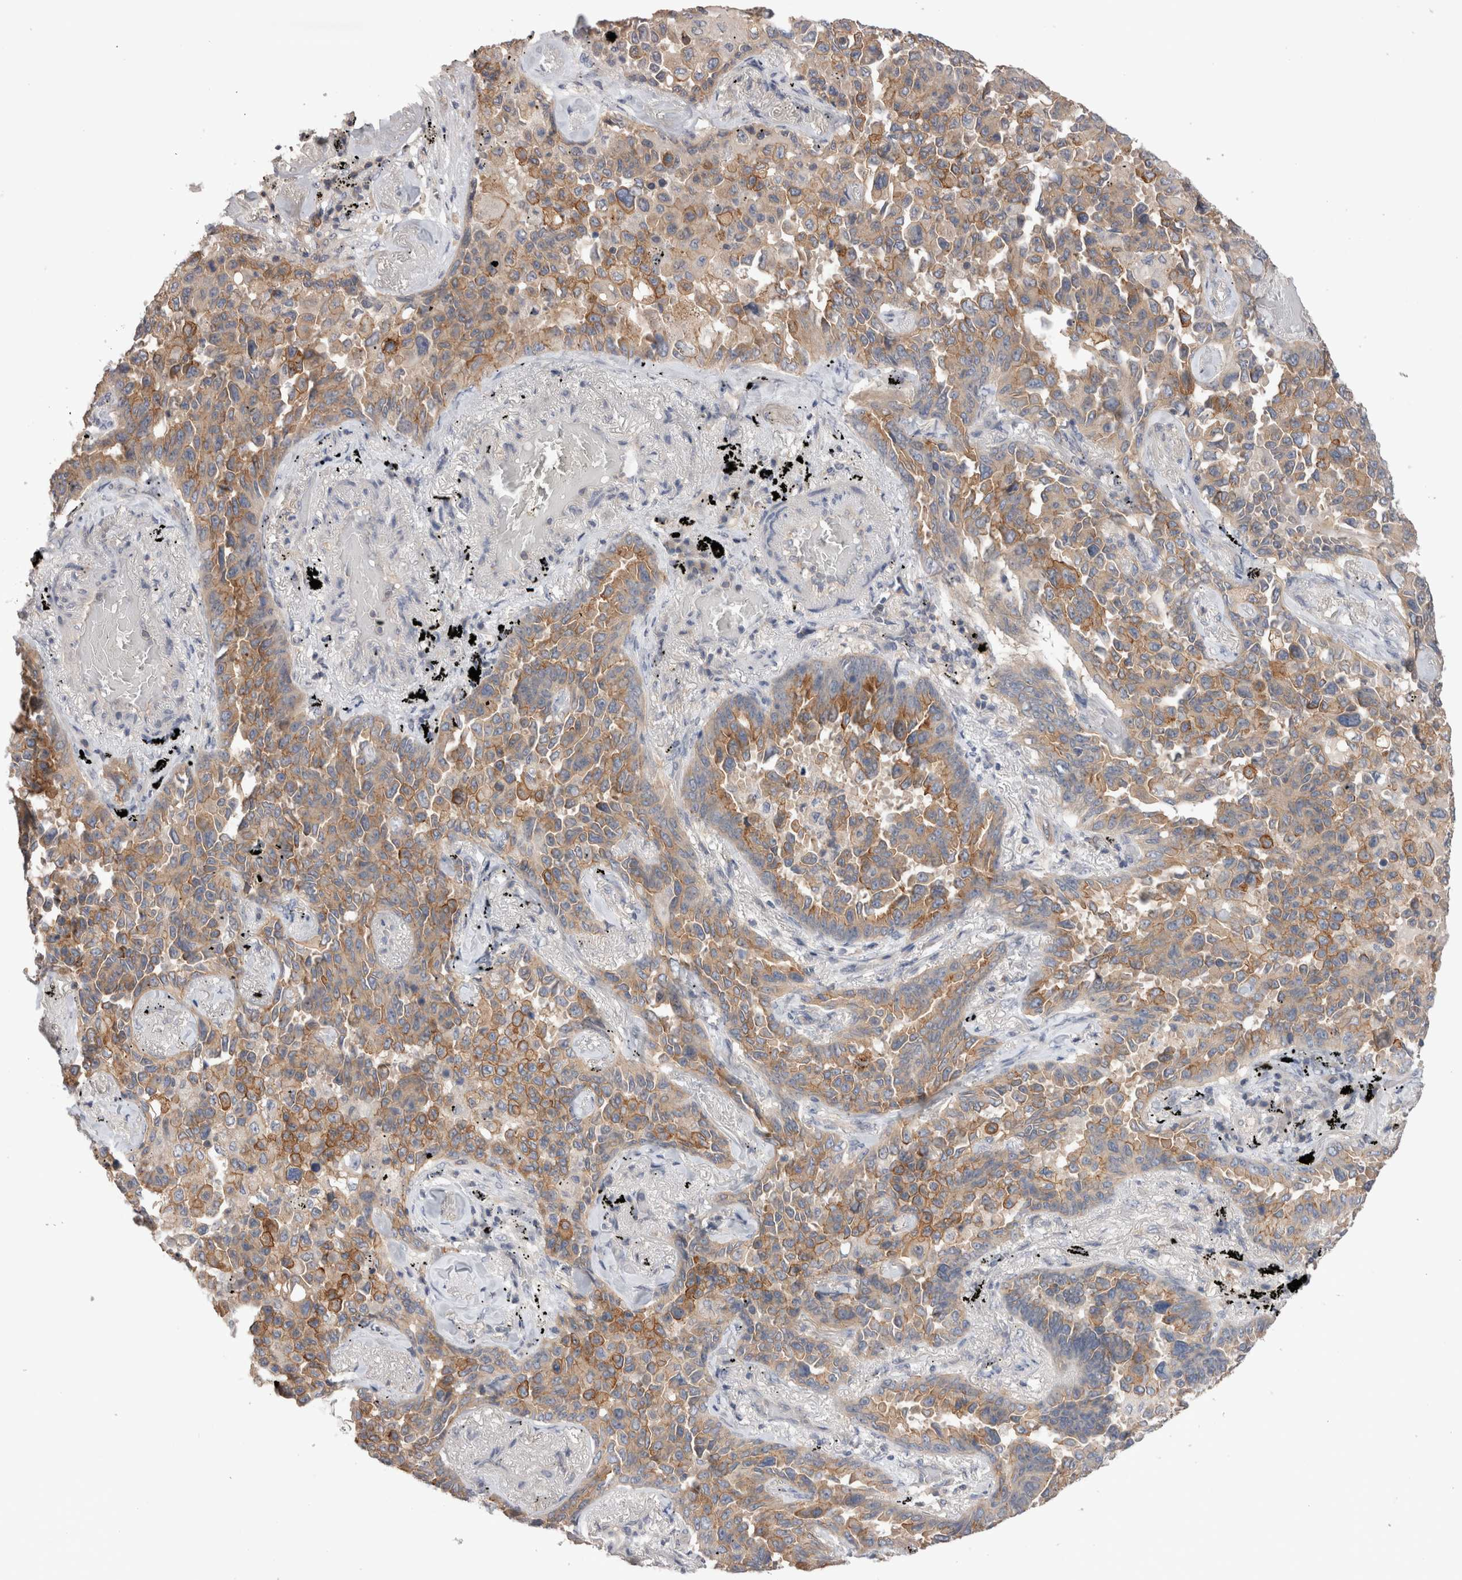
{"staining": {"intensity": "weak", "quantity": ">75%", "location": "cytoplasmic/membranous"}, "tissue": "lung cancer", "cell_type": "Tumor cells", "image_type": "cancer", "snomed": [{"axis": "morphology", "description": "Adenocarcinoma, NOS"}, {"axis": "topography", "description": "Lung"}], "caption": "An image of adenocarcinoma (lung) stained for a protein displays weak cytoplasmic/membranous brown staining in tumor cells.", "gene": "OTOR", "patient": {"sex": "female", "age": 67}}